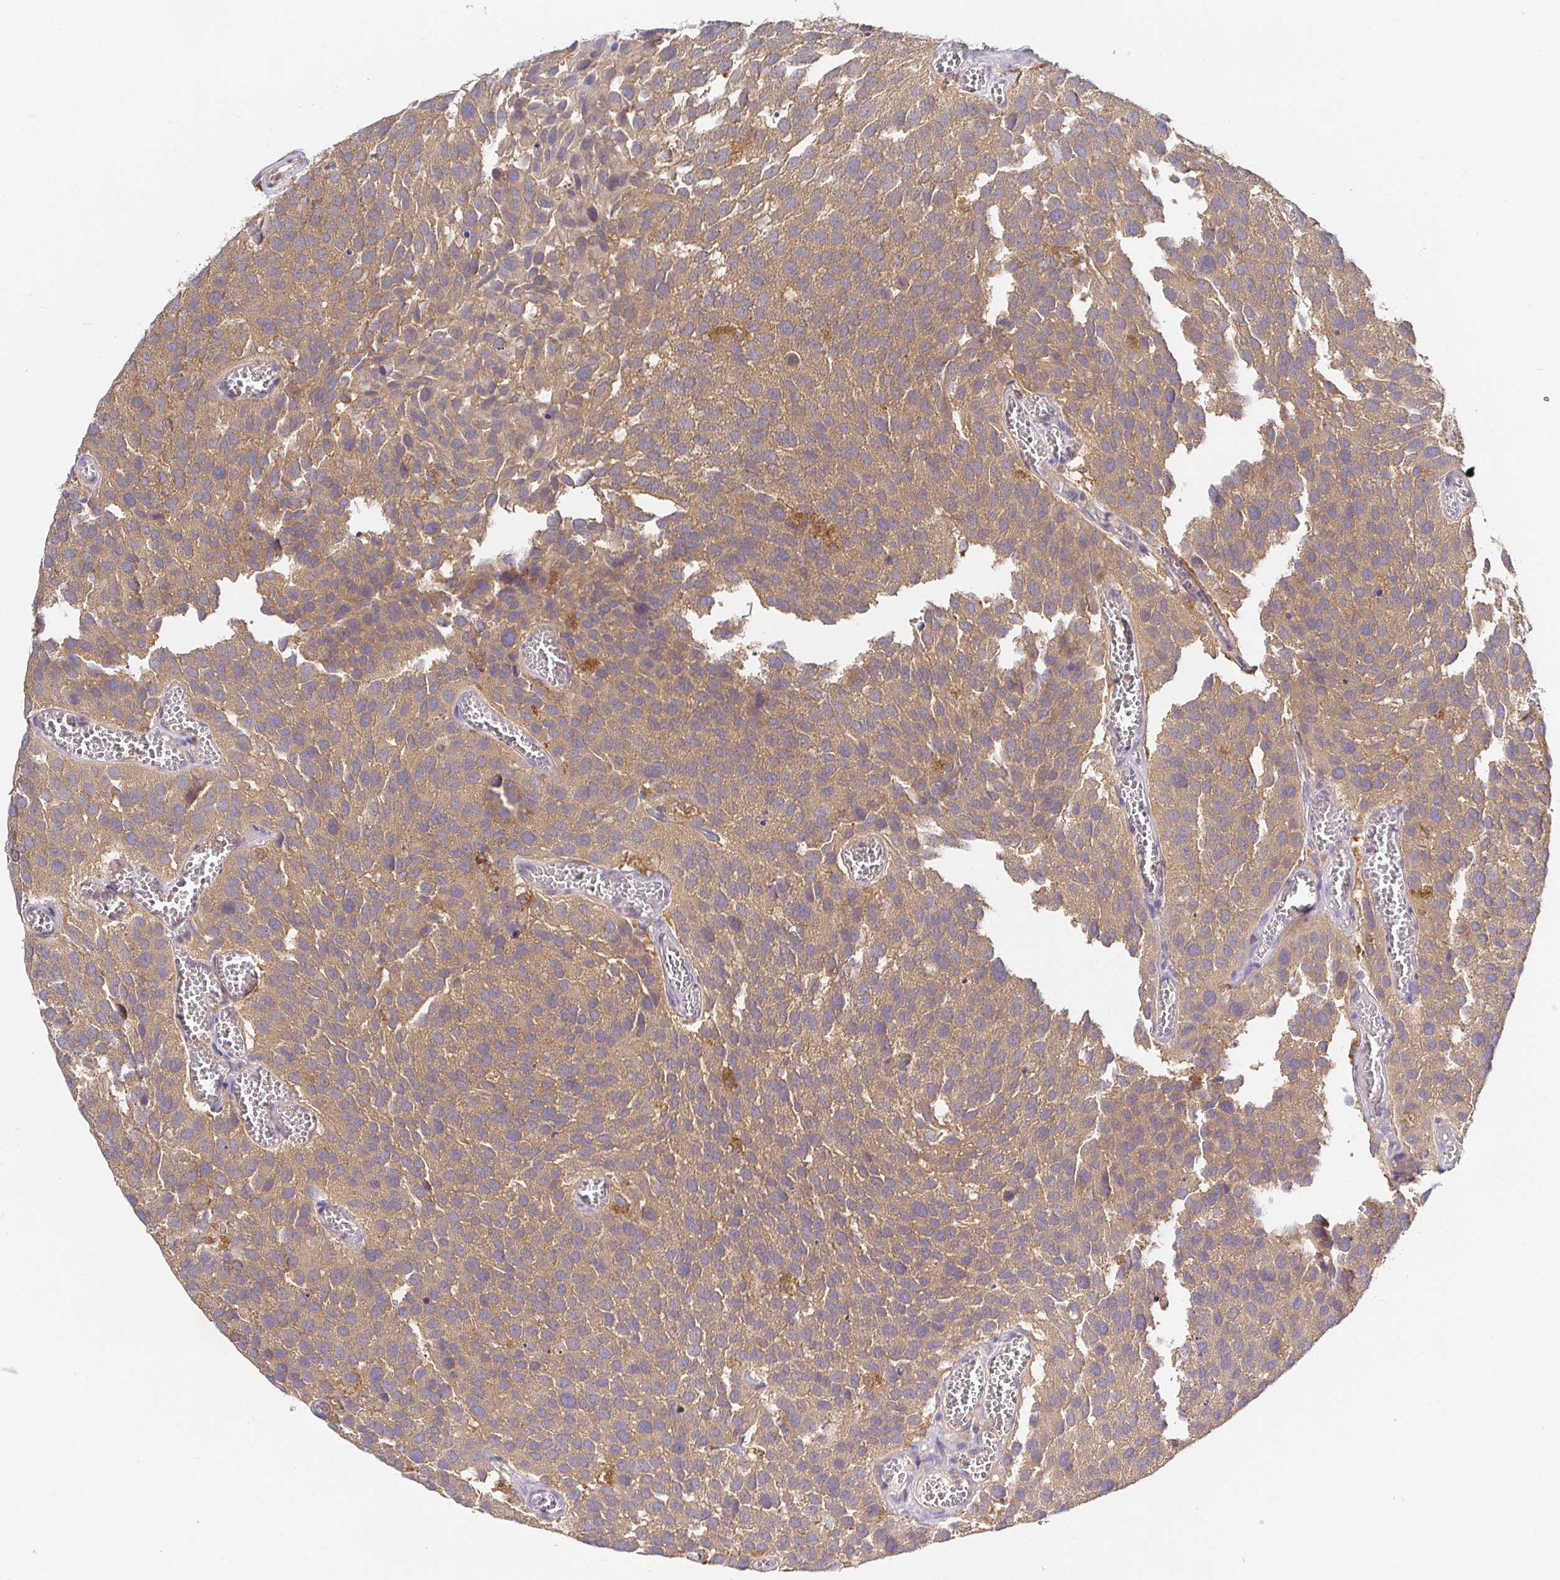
{"staining": {"intensity": "moderate", "quantity": ">75%", "location": "cytoplasmic/membranous"}, "tissue": "urothelial cancer", "cell_type": "Tumor cells", "image_type": "cancer", "snomed": [{"axis": "morphology", "description": "Urothelial carcinoma, Low grade"}, {"axis": "topography", "description": "Urinary bladder"}], "caption": "This is a histology image of immunohistochemistry staining of urothelial cancer, which shows moderate positivity in the cytoplasmic/membranous of tumor cells.", "gene": "ATP6V1F", "patient": {"sex": "female", "age": 69}}